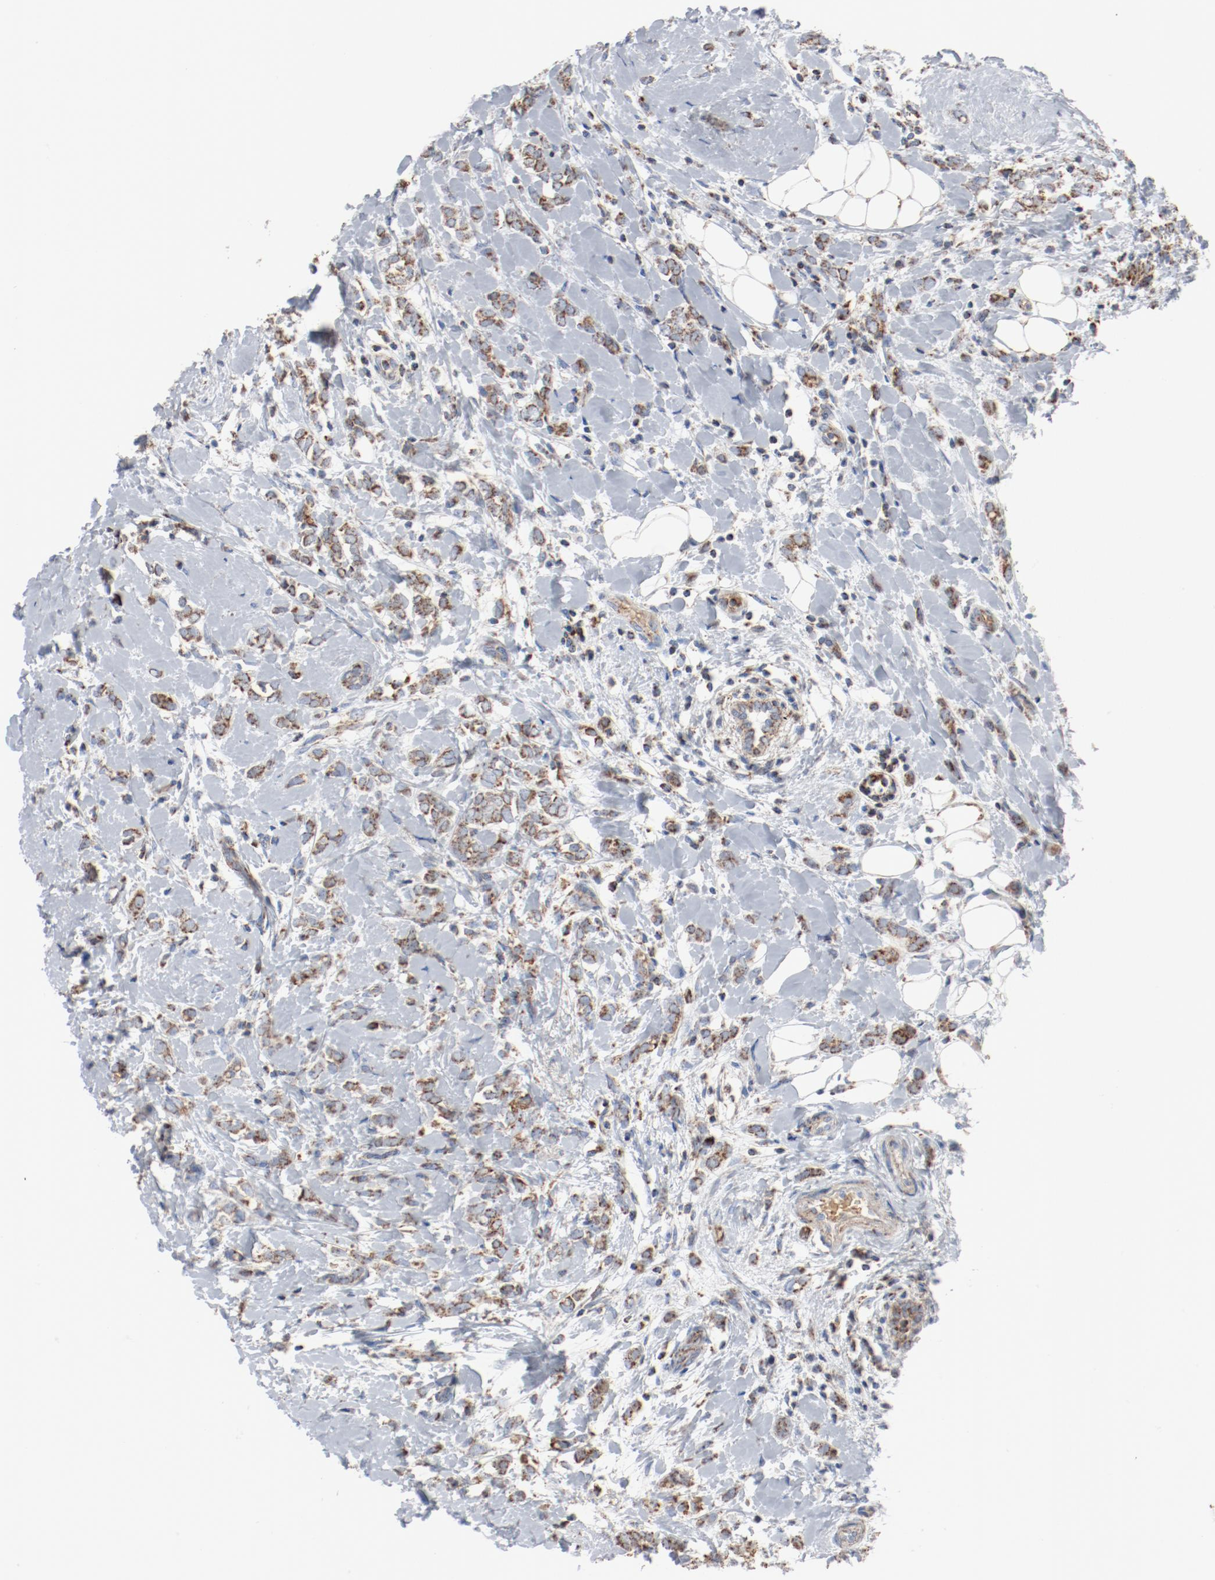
{"staining": {"intensity": "moderate", "quantity": ">75%", "location": "cytoplasmic/membranous"}, "tissue": "breast cancer", "cell_type": "Tumor cells", "image_type": "cancer", "snomed": [{"axis": "morphology", "description": "Normal tissue, NOS"}, {"axis": "morphology", "description": "Lobular carcinoma"}, {"axis": "topography", "description": "Breast"}], "caption": "IHC micrograph of lobular carcinoma (breast) stained for a protein (brown), which demonstrates medium levels of moderate cytoplasmic/membranous staining in about >75% of tumor cells.", "gene": "NDUFB8", "patient": {"sex": "female", "age": 47}}